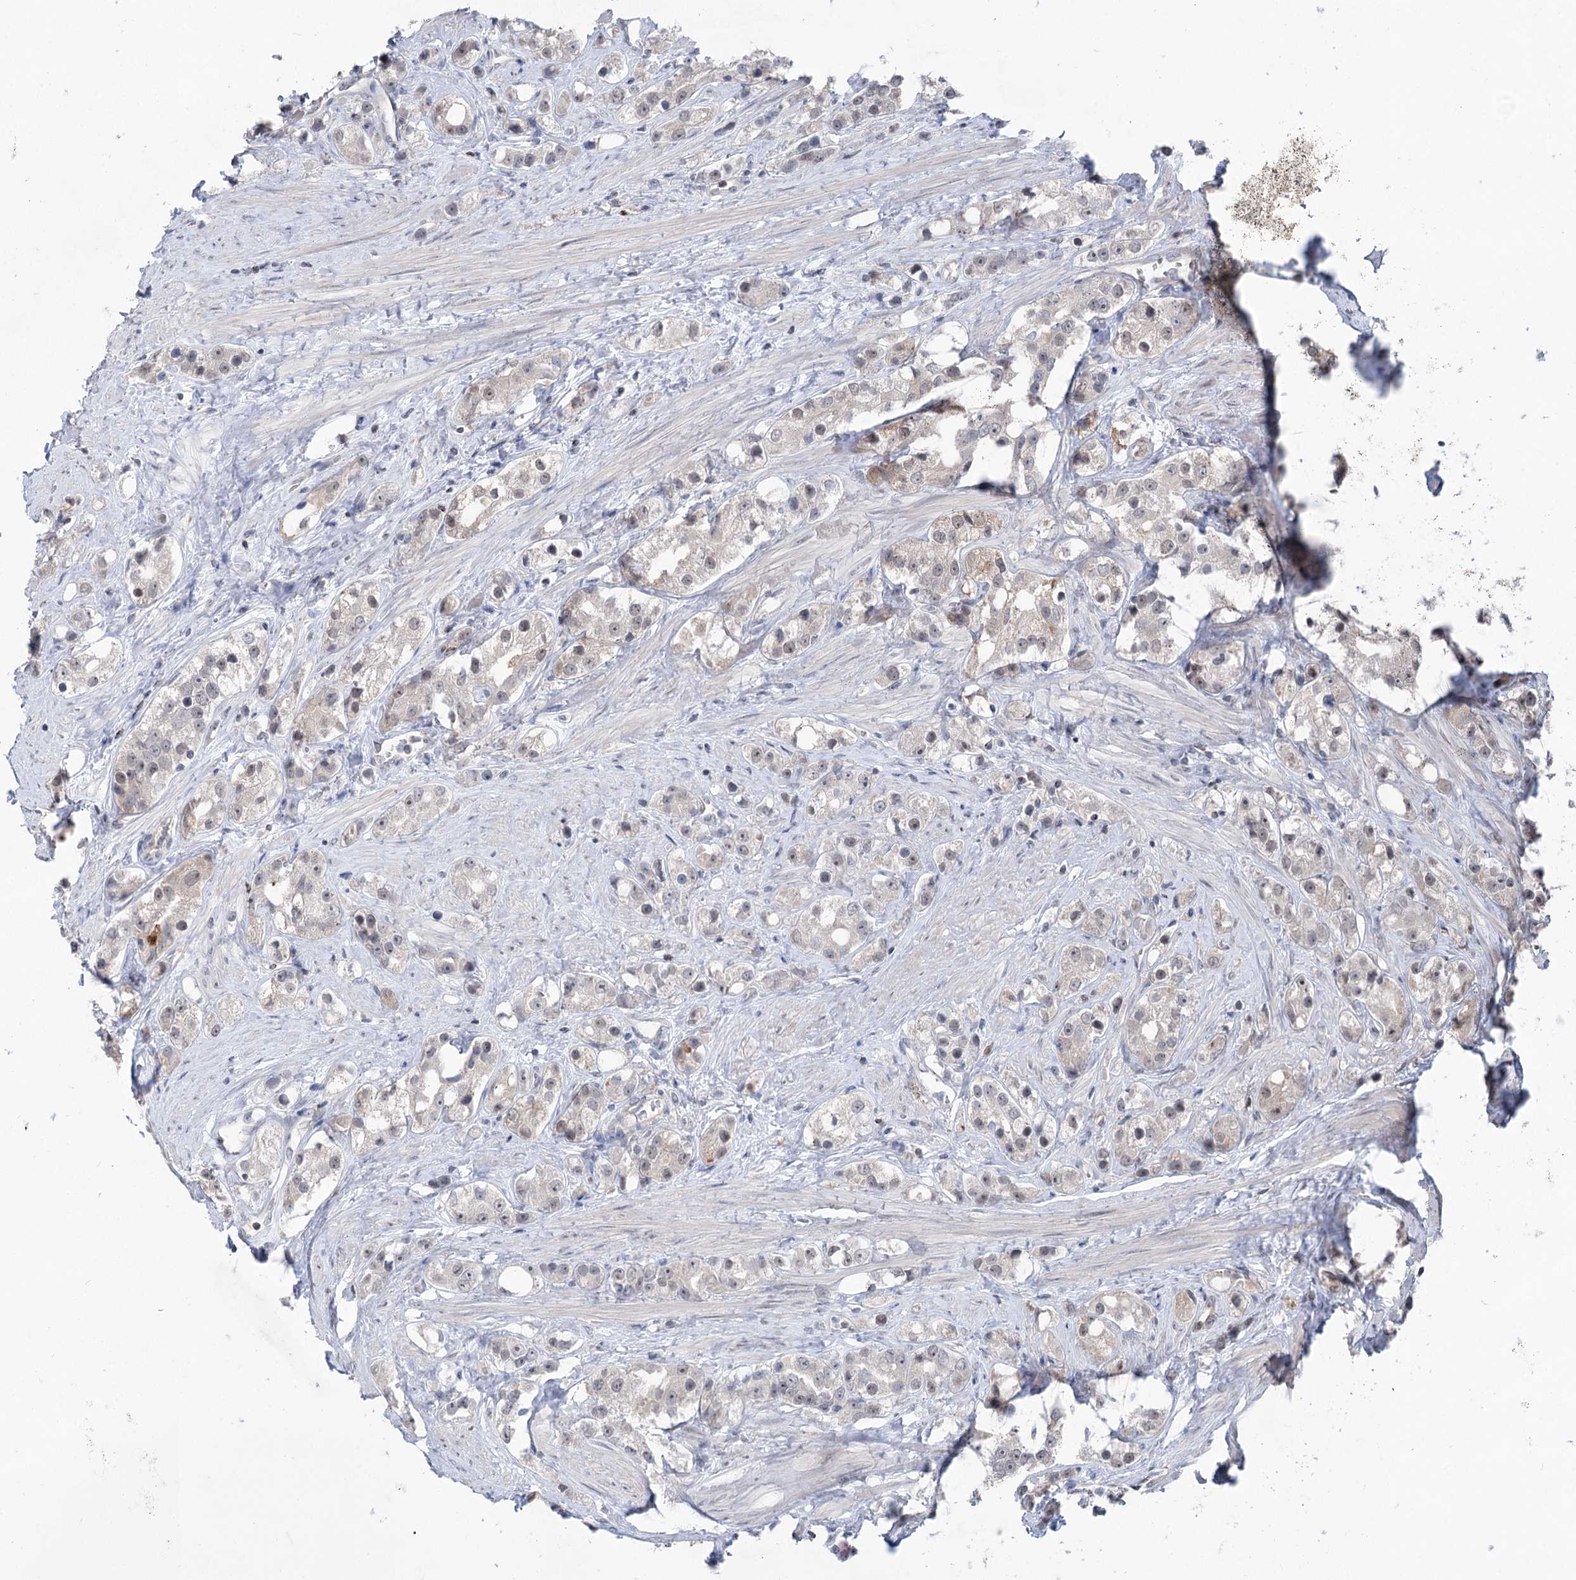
{"staining": {"intensity": "negative", "quantity": "none", "location": "none"}, "tissue": "prostate cancer", "cell_type": "Tumor cells", "image_type": "cancer", "snomed": [{"axis": "morphology", "description": "Adenocarcinoma, NOS"}, {"axis": "topography", "description": "Prostate"}], "caption": "Prostate cancer was stained to show a protein in brown. There is no significant positivity in tumor cells. Brightfield microscopy of IHC stained with DAB (3,3'-diaminobenzidine) (brown) and hematoxylin (blue), captured at high magnification.", "gene": "CCSER2", "patient": {"sex": "male", "age": 79}}